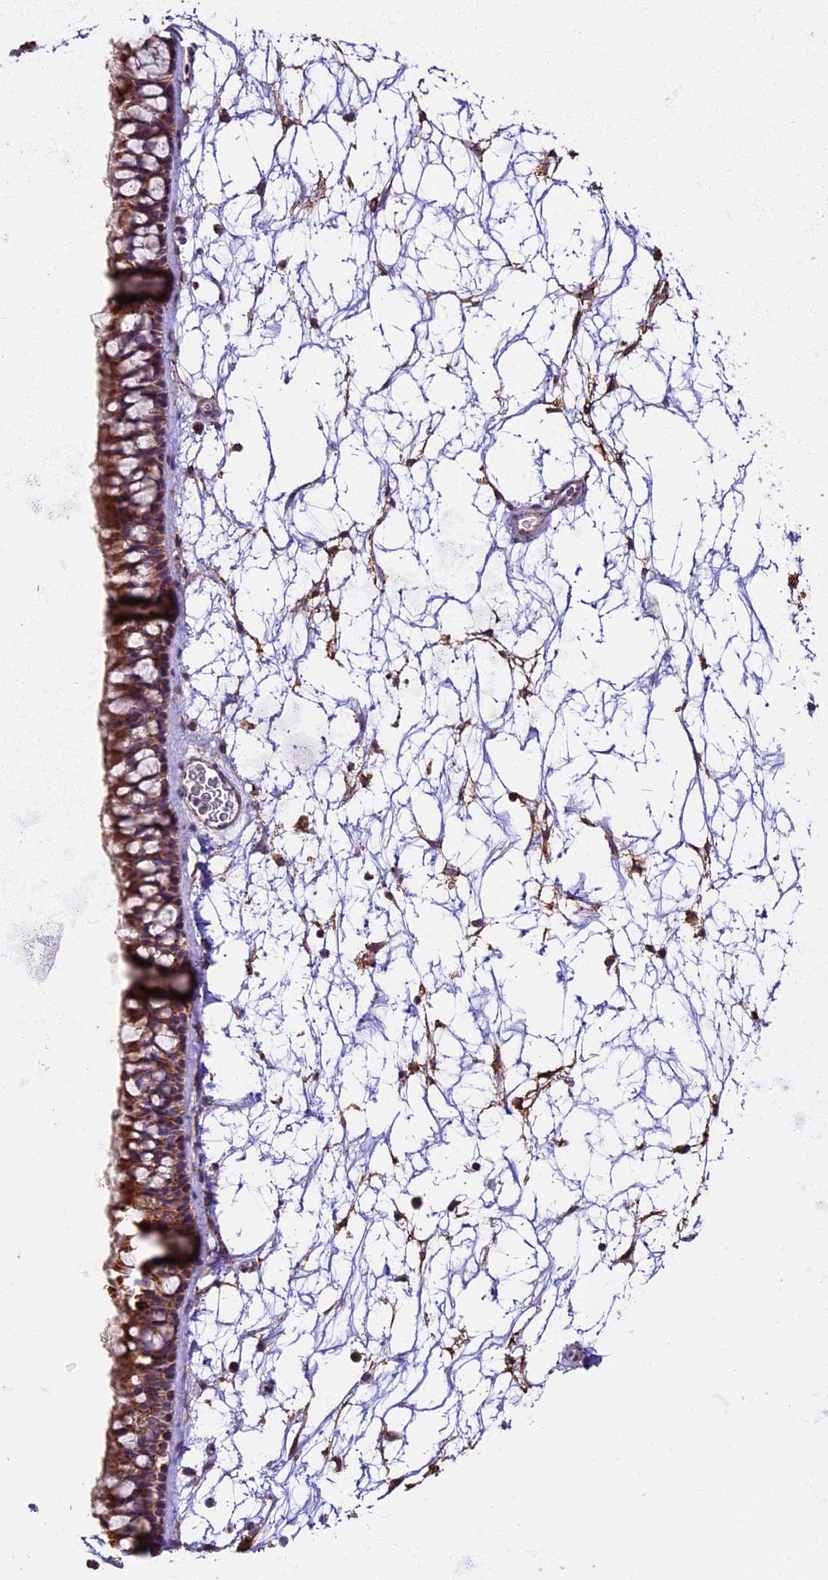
{"staining": {"intensity": "moderate", "quantity": ">75%", "location": "cytoplasmic/membranous"}, "tissue": "nasopharynx", "cell_type": "Respiratory epithelial cells", "image_type": "normal", "snomed": [{"axis": "morphology", "description": "Normal tissue, NOS"}, {"axis": "topography", "description": "Nasopharynx"}], "caption": "Respiratory epithelial cells reveal medium levels of moderate cytoplasmic/membranous staining in about >75% of cells in benign nasopharynx.", "gene": "NDUFA8", "patient": {"sex": "male", "age": 64}}